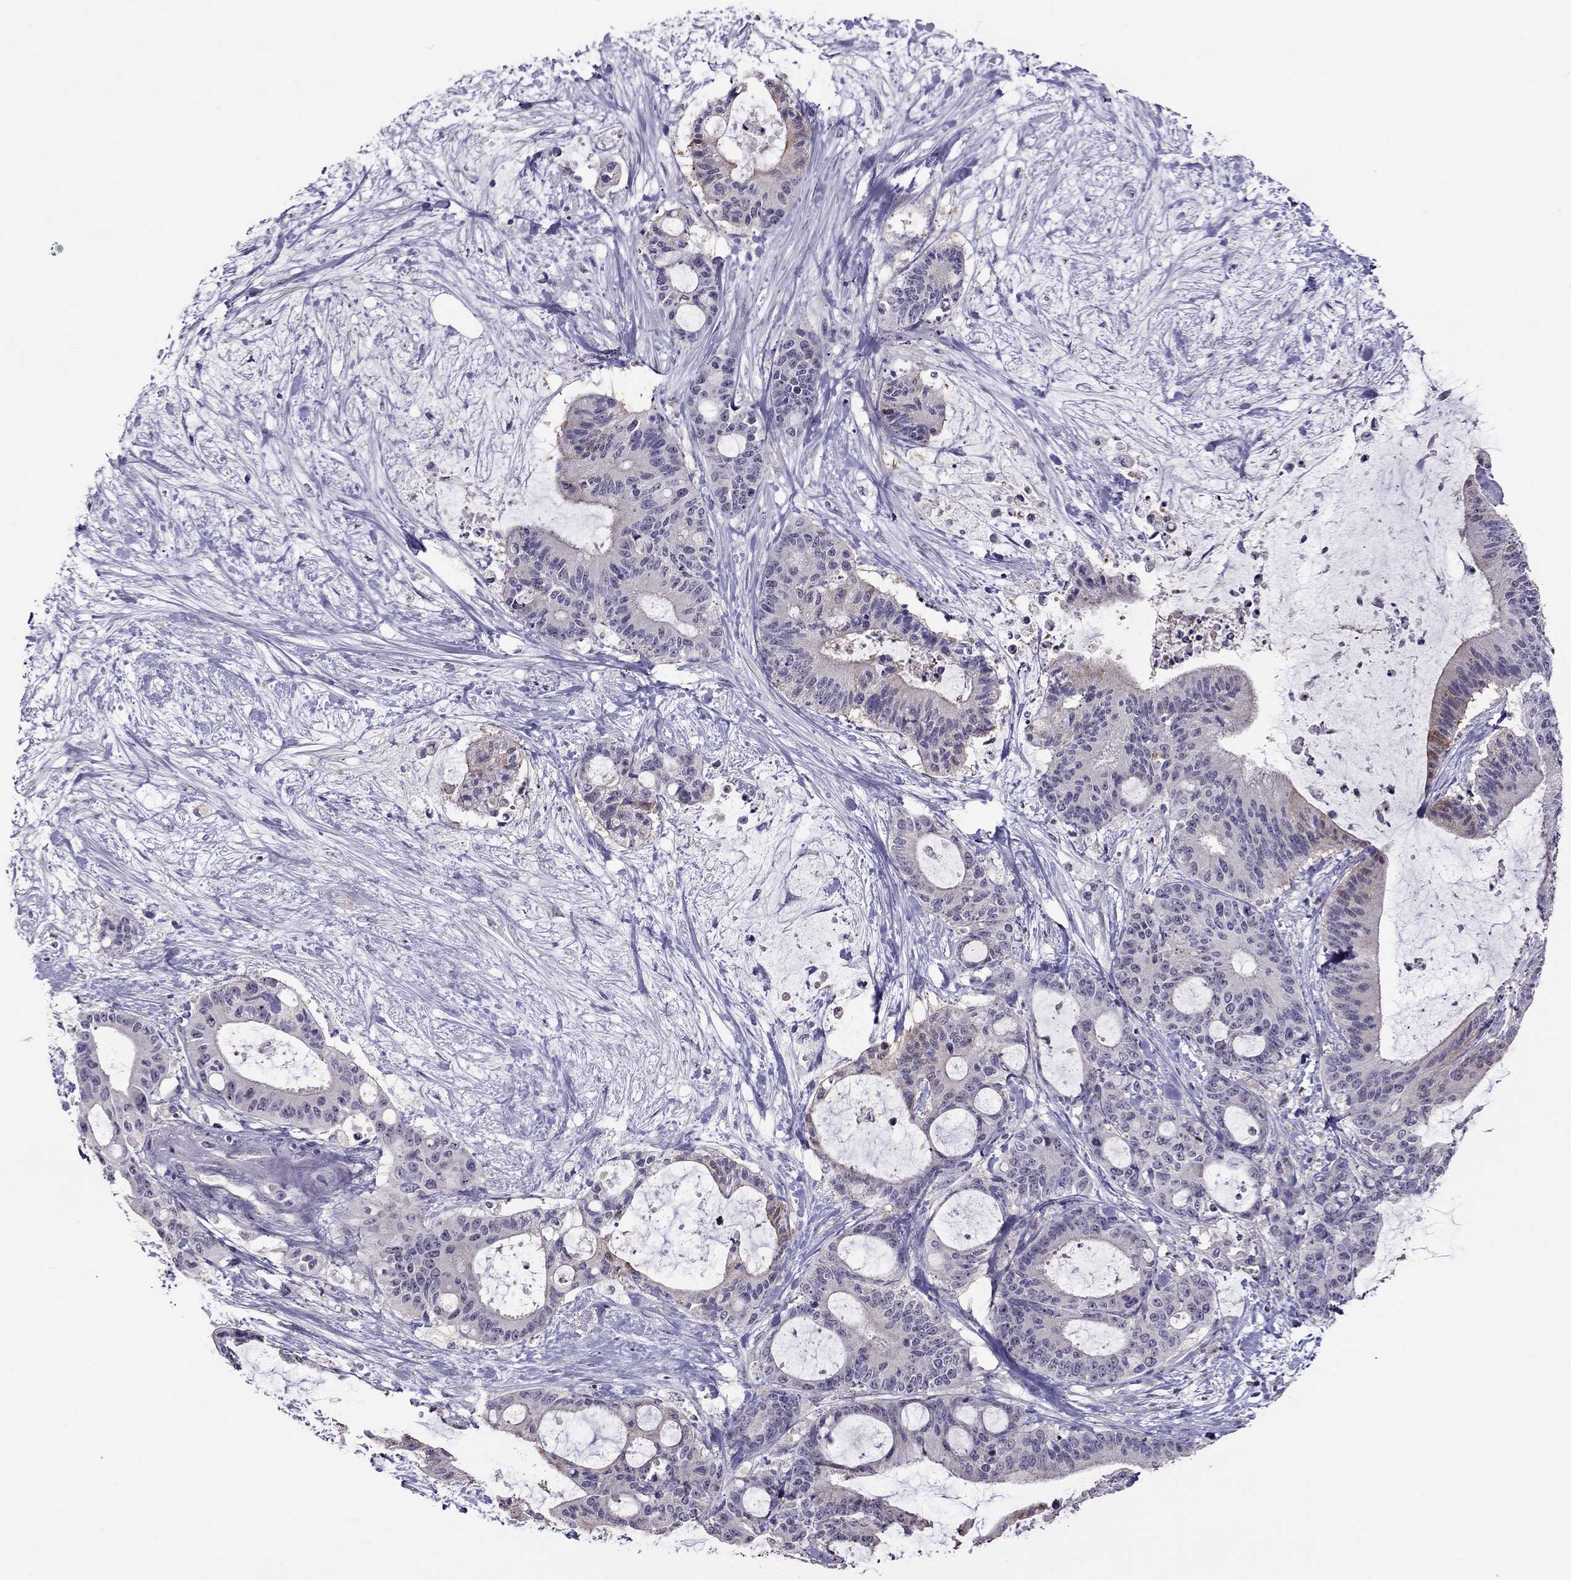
{"staining": {"intensity": "moderate", "quantity": "<25%", "location": "cytoplasmic/membranous"}, "tissue": "liver cancer", "cell_type": "Tumor cells", "image_type": "cancer", "snomed": [{"axis": "morphology", "description": "Cholangiocarcinoma"}, {"axis": "topography", "description": "Liver"}], "caption": "Liver cancer (cholangiocarcinoma) was stained to show a protein in brown. There is low levels of moderate cytoplasmic/membranous staining in approximately <25% of tumor cells. (IHC, brightfield microscopy, high magnification).", "gene": "LRRC46", "patient": {"sex": "female", "age": 73}}